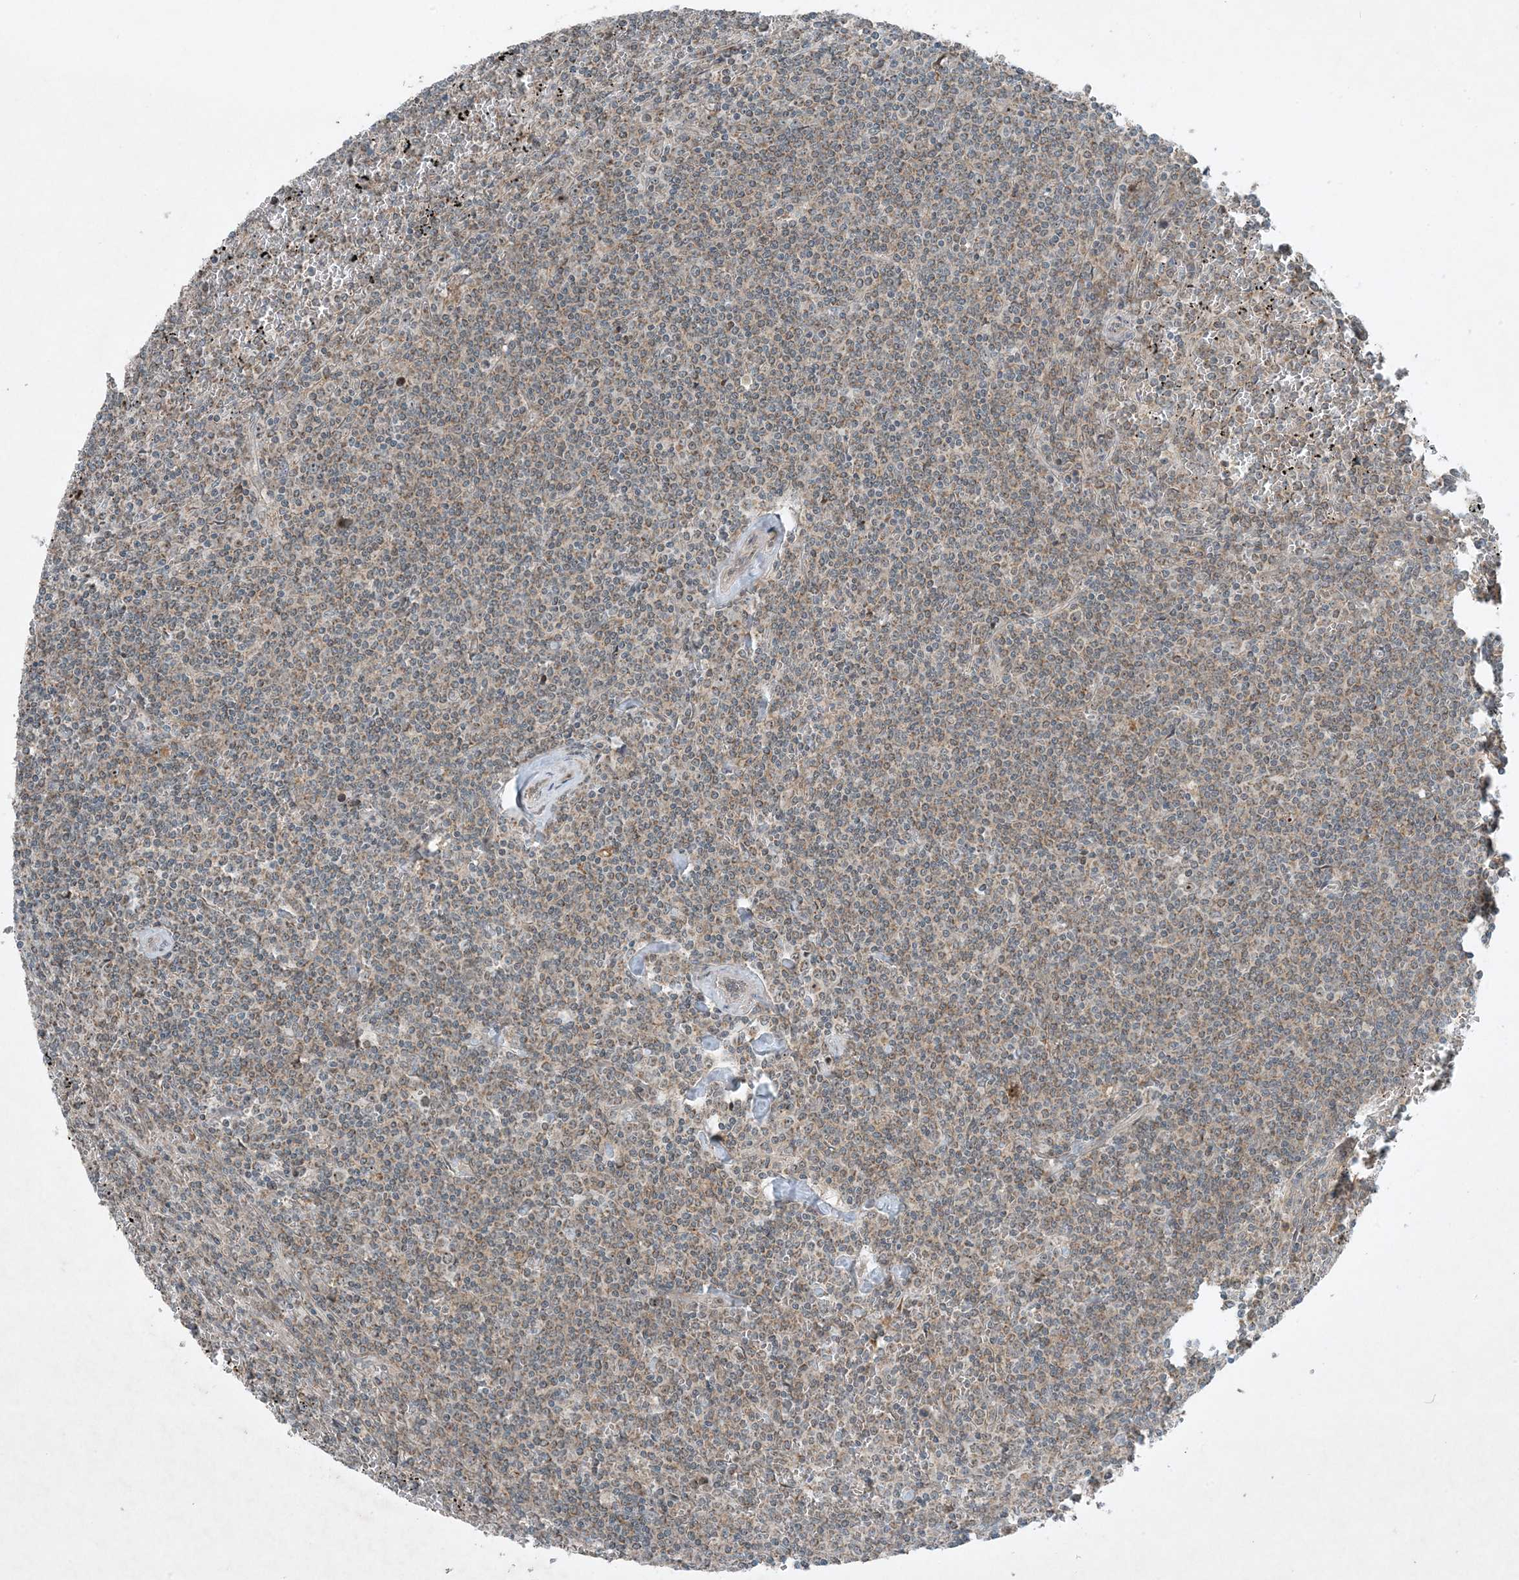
{"staining": {"intensity": "weak", "quantity": "25%-75%", "location": "cytoplasmic/membranous"}, "tissue": "lymphoma", "cell_type": "Tumor cells", "image_type": "cancer", "snomed": [{"axis": "morphology", "description": "Malignant lymphoma, non-Hodgkin's type, Low grade"}, {"axis": "topography", "description": "Spleen"}], "caption": "Immunohistochemistry photomicrograph of human malignant lymphoma, non-Hodgkin's type (low-grade) stained for a protein (brown), which exhibits low levels of weak cytoplasmic/membranous staining in about 25%-75% of tumor cells.", "gene": "MITD1", "patient": {"sex": "female", "age": 19}}